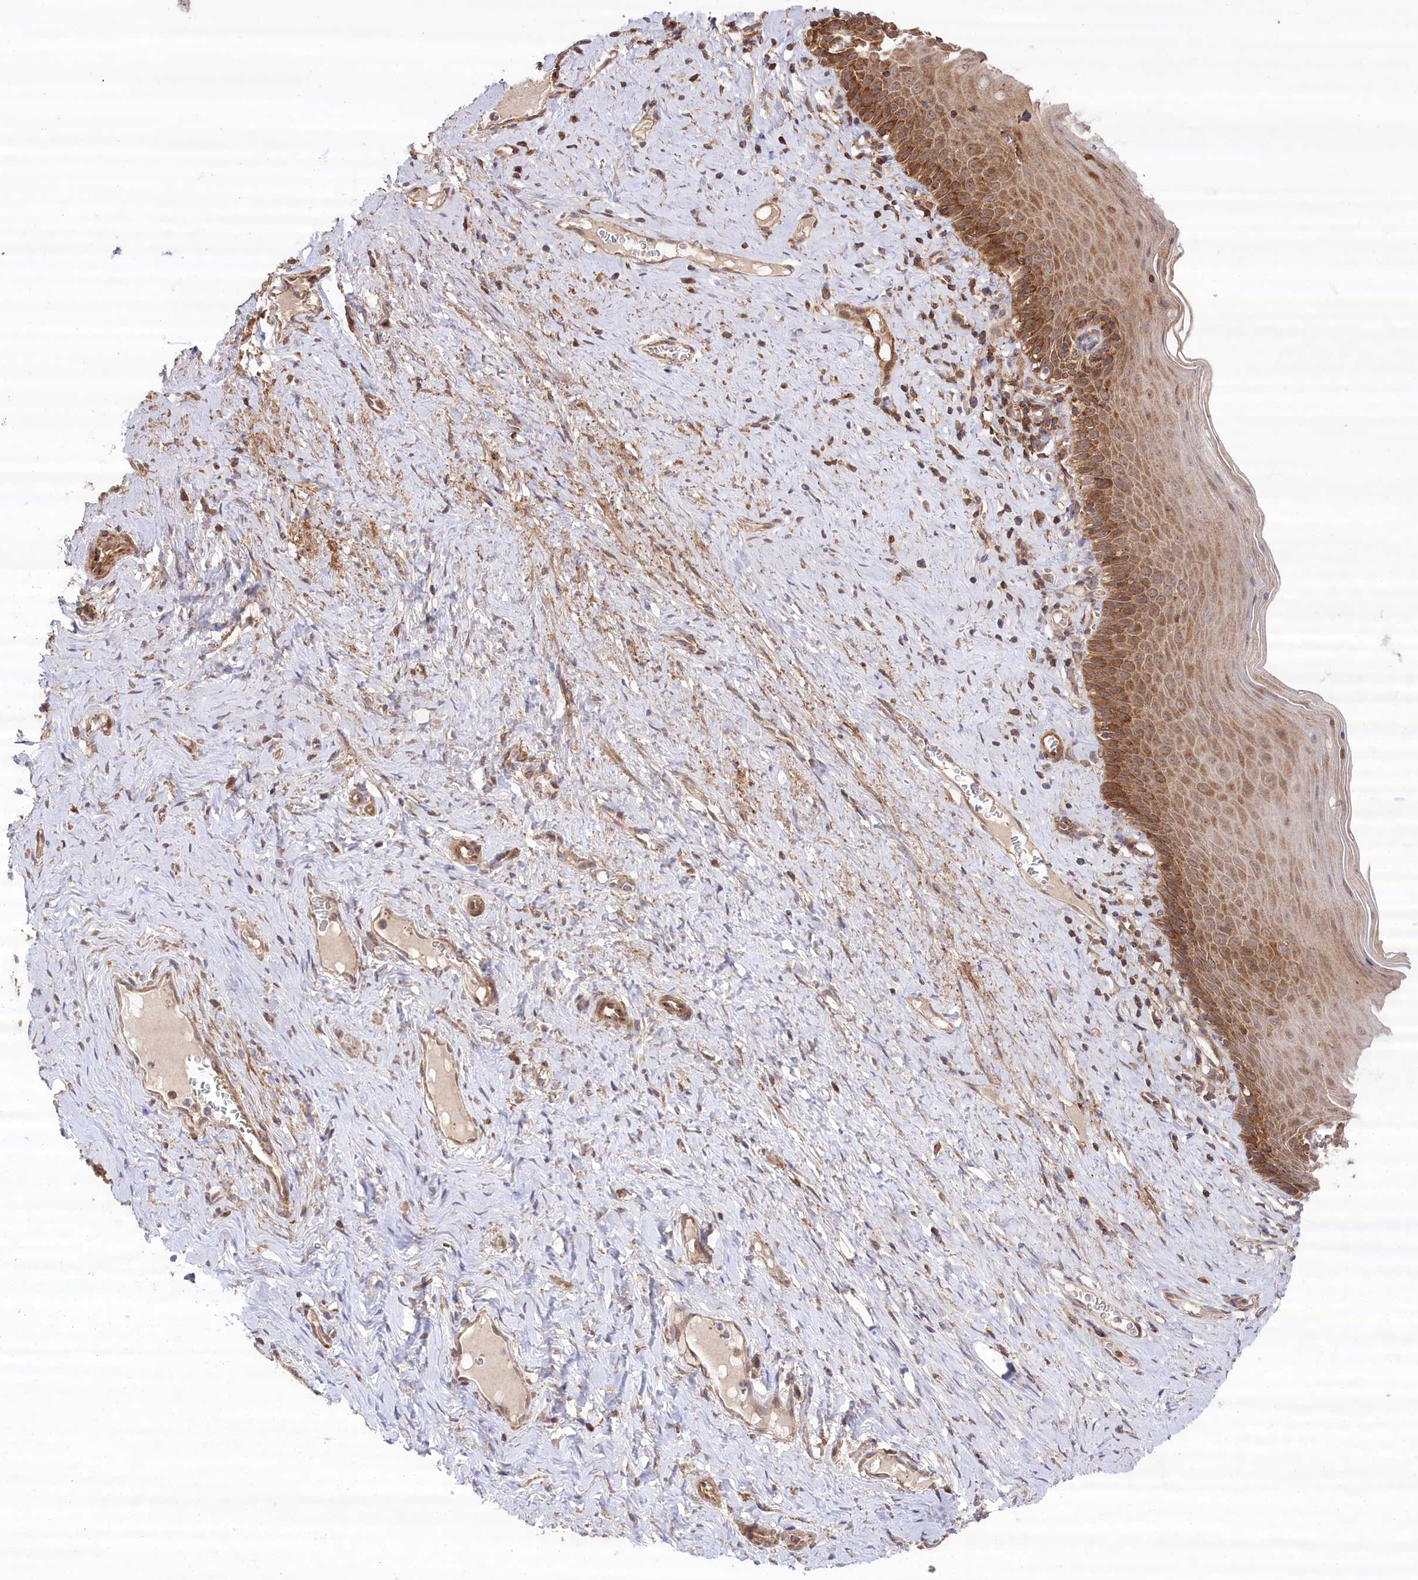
{"staining": {"intensity": "moderate", "quantity": ">75%", "location": "cytoplasmic/membranous,nuclear"}, "tissue": "cervix", "cell_type": "Glandular cells", "image_type": "normal", "snomed": [{"axis": "morphology", "description": "Normal tissue, NOS"}, {"axis": "topography", "description": "Cervix"}], "caption": "Protein staining shows moderate cytoplasmic/membranous,nuclear staining in approximately >75% of glandular cells in benign cervix. (IHC, brightfield microscopy, high magnification).", "gene": "CCDC91", "patient": {"sex": "female", "age": 42}}